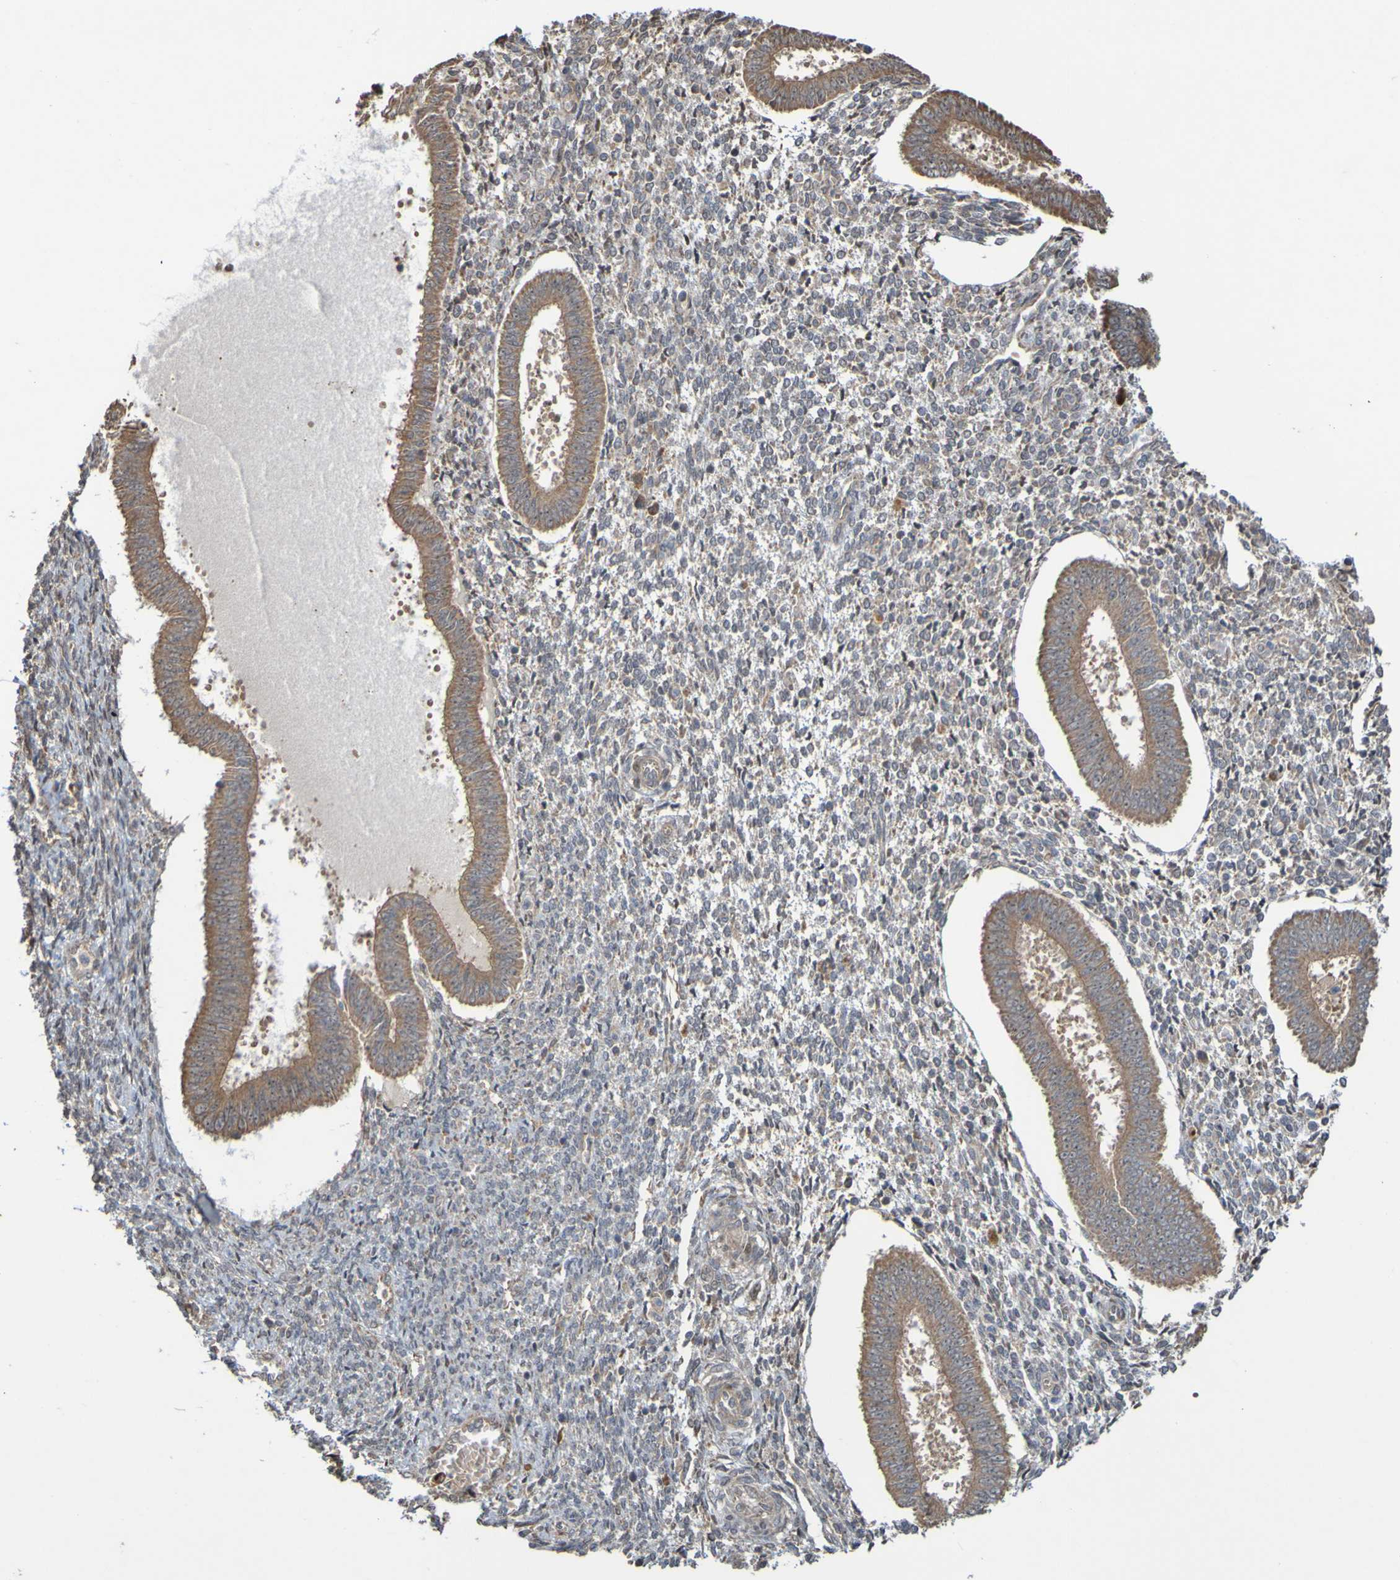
{"staining": {"intensity": "weak", "quantity": "25%-75%", "location": "cytoplasmic/membranous"}, "tissue": "endometrium", "cell_type": "Cells in endometrial stroma", "image_type": "normal", "snomed": [{"axis": "morphology", "description": "Normal tissue, NOS"}, {"axis": "topography", "description": "Endometrium"}], "caption": "High-magnification brightfield microscopy of unremarkable endometrium stained with DAB (3,3'-diaminobenzidine) (brown) and counterstained with hematoxylin (blue). cells in endometrial stroma exhibit weak cytoplasmic/membranous positivity is identified in approximately25%-75% of cells.", "gene": "TMBIM1", "patient": {"sex": "female", "age": 35}}